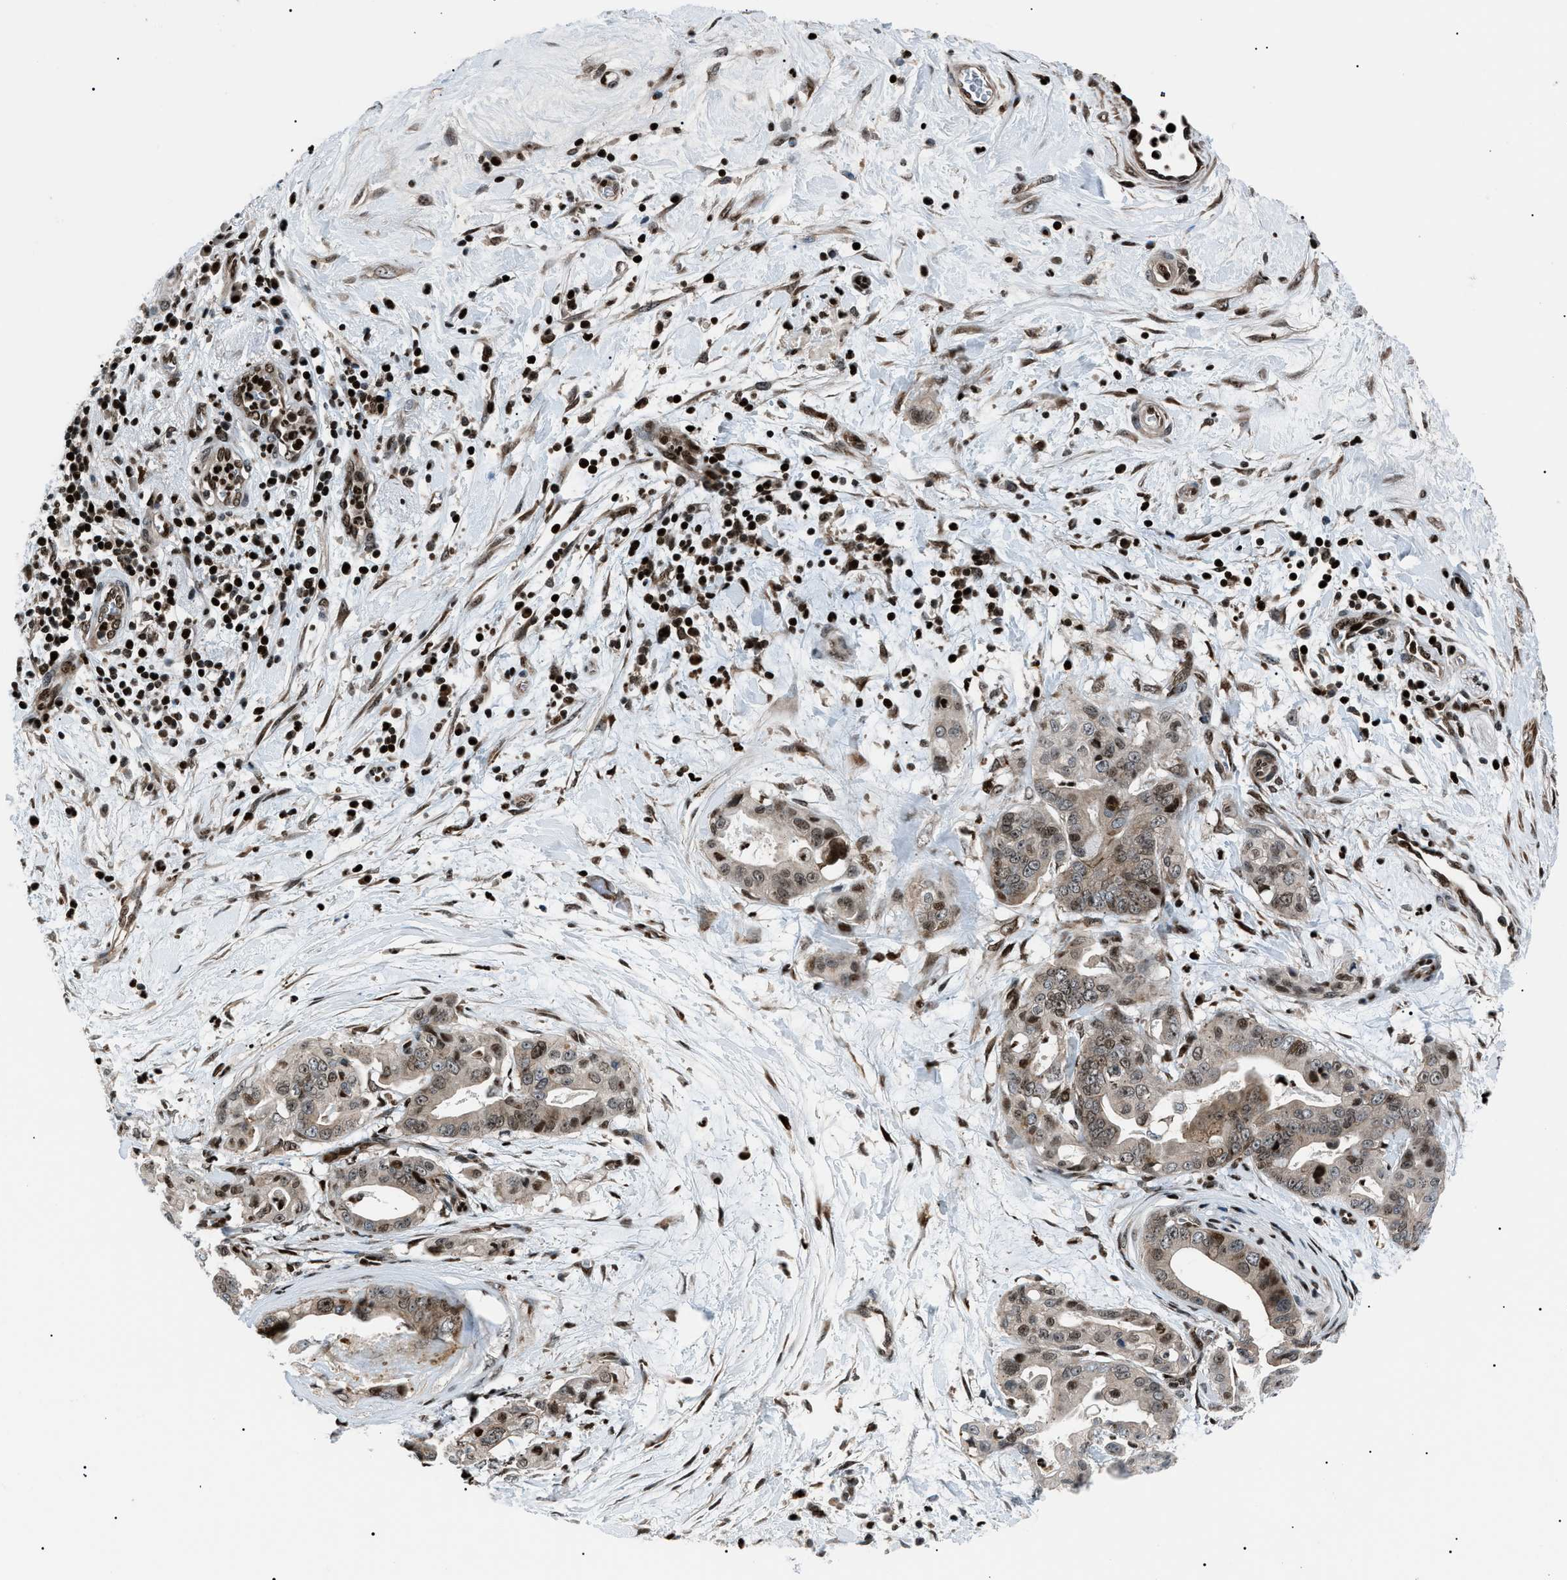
{"staining": {"intensity": "moderate", "quantity": "25%-75%", "location": "nuclear"}, "tissue": "pancreatic cancer", "cell_type": "Tumor cells", "image_type": "cancer", "snomed": [{"axis": "morphology", "description": "Adenocarcinoma, NOS"}, {"axis": "topography", "description": "Pancreas"}], "caption": "DAB immunohistochemical staining of human pancreatic adenocarcinoma shows moderate nuclear protein expression in approximately 25%-75% of tumor cells. (DAB IHC, brown staining for protein, blue staining for nuclei).", "gene": "PRKX", "patient": {"sex": "female", "age": 75}}